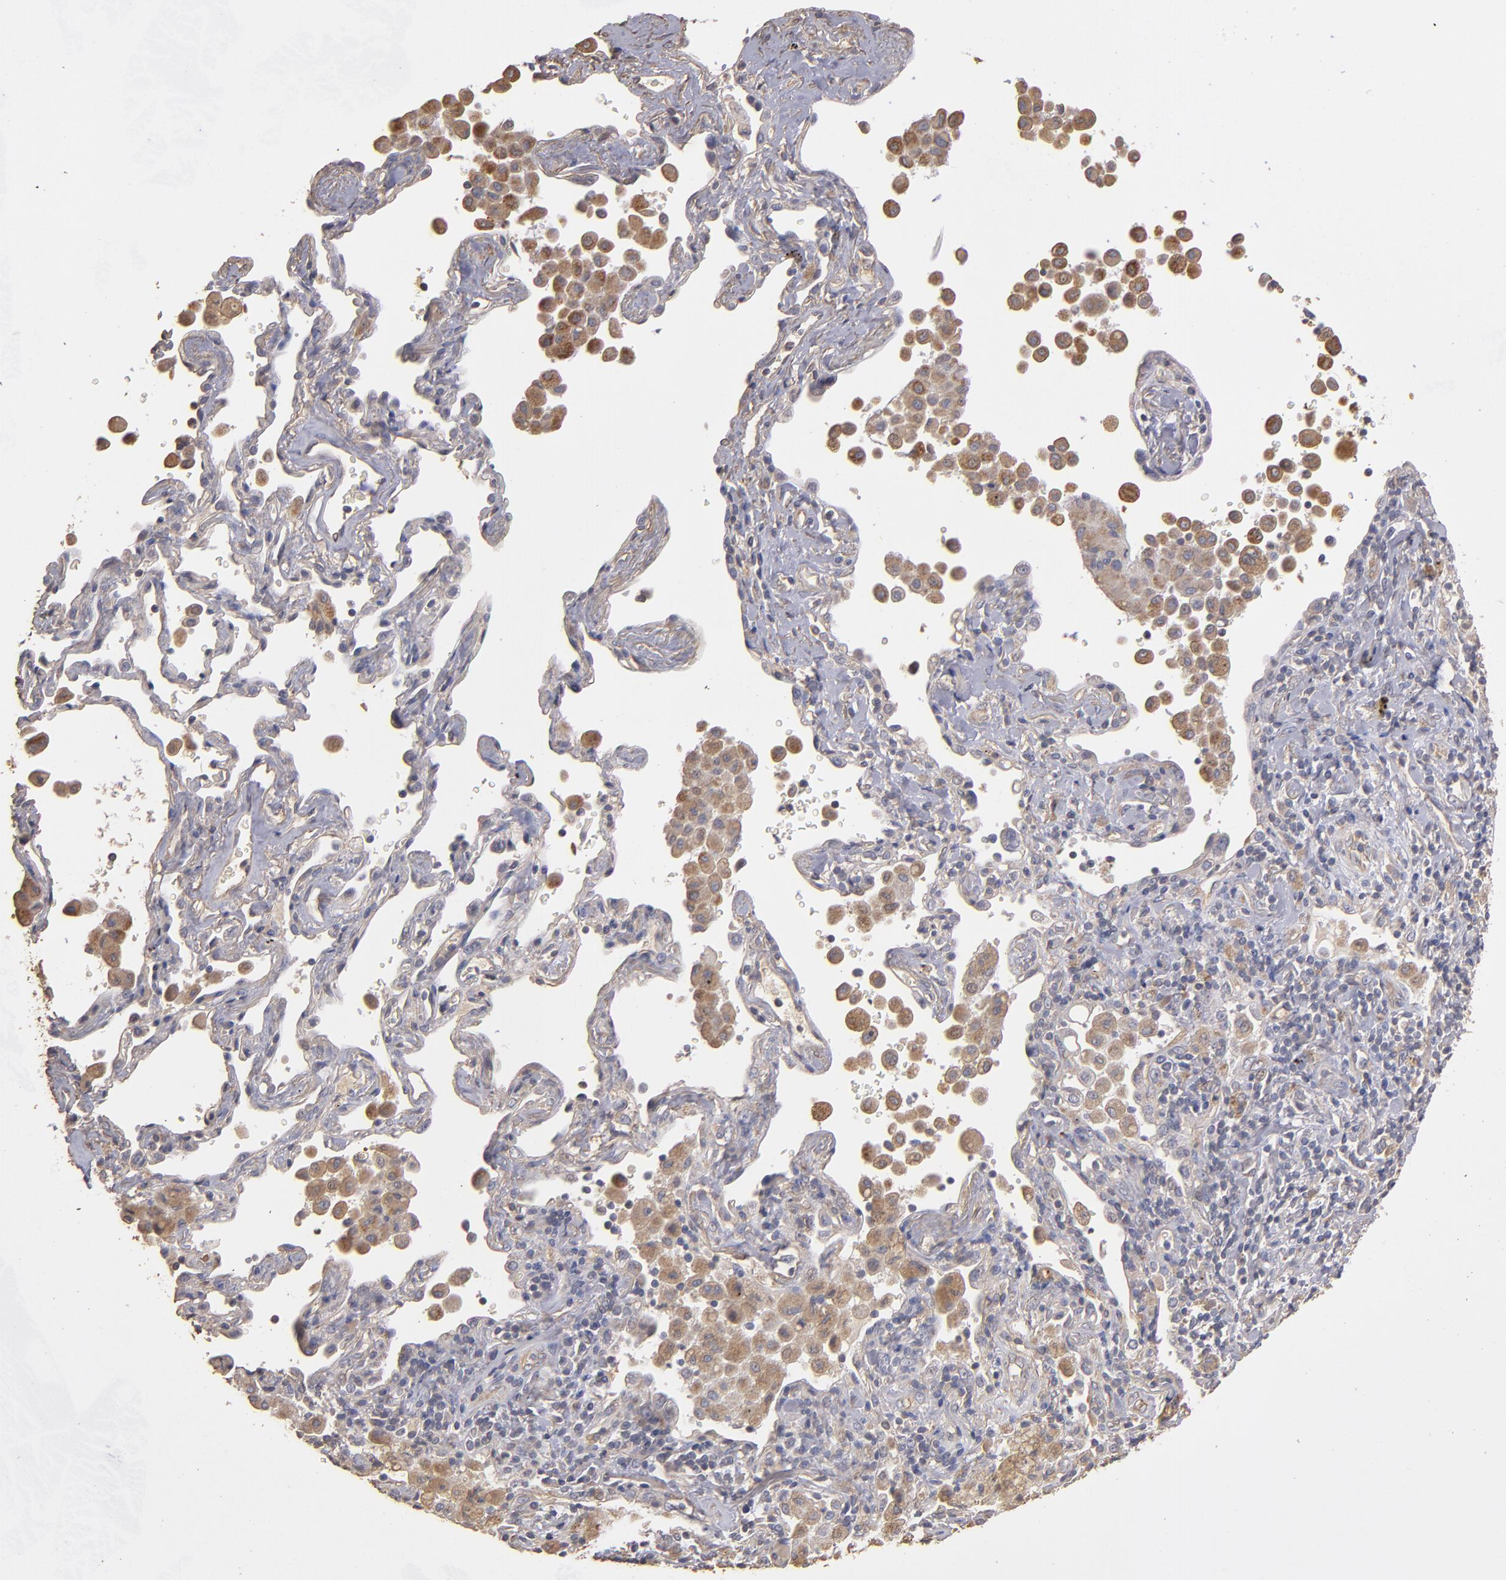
{"staining": {"intensity": "weak", "quantity": ">75%", "location": "cytoplasmic/membranous"}, "tissue": "lung cancer", "cell_type": "Tumor cells", "image_type": "cancer", "snomed": [{"axis": "morphology", "description": "Squamous cell carcinoma, NOS"}, {"axis": "topography", "description": "Lung"}], "caption": "Squamous cell carcinoma (lung) tissue exhibits weak cytoplasmic/membranous staining in about >75% of tumor cells, visualized by immunohistochemistry.", "gene": "DMD", "patient": {"sex": "female", "age": 67}}